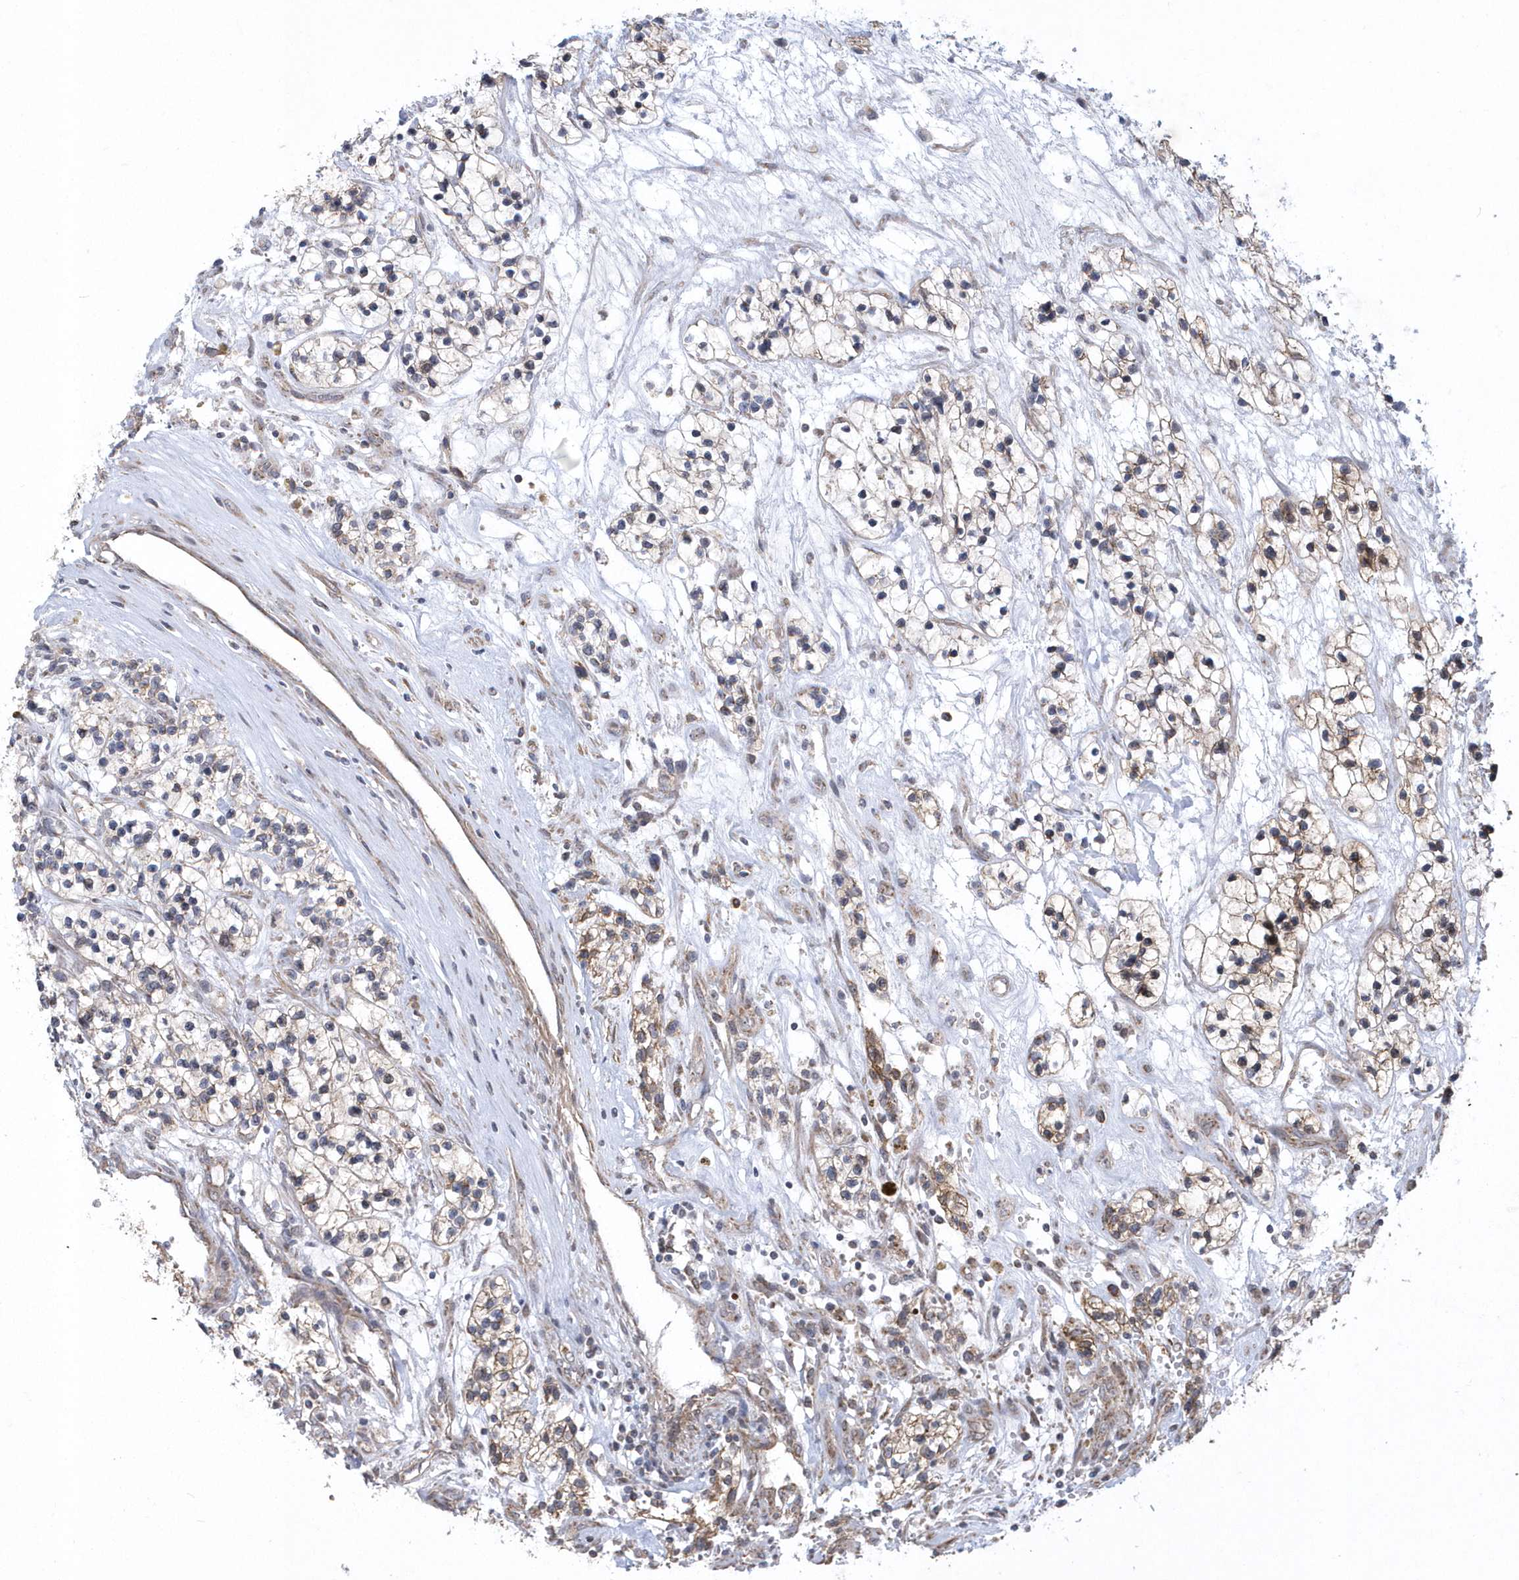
{"staining": {"intensity": "weak", "quantity": ">75%", "location": "cytoplasmic/membranous"}, "tissue": "renal cancer", "cell_type": "Tumor cells", "image_type": "cancer", "snomed": [{"axis": "morphology", "description": "Adenocarcinoma, NOS"}, {"axis": "topography", "description": "Kidney"}], "caption": "Protein staining of renal adenocarcinoma tissue reveals weak cytoplasmic/membranous positivity in approximately >75% of tumor cells. Nuclei are stained in blue.", "gene": "SLX9", "patient": {"sex": "female", "age": 57}}